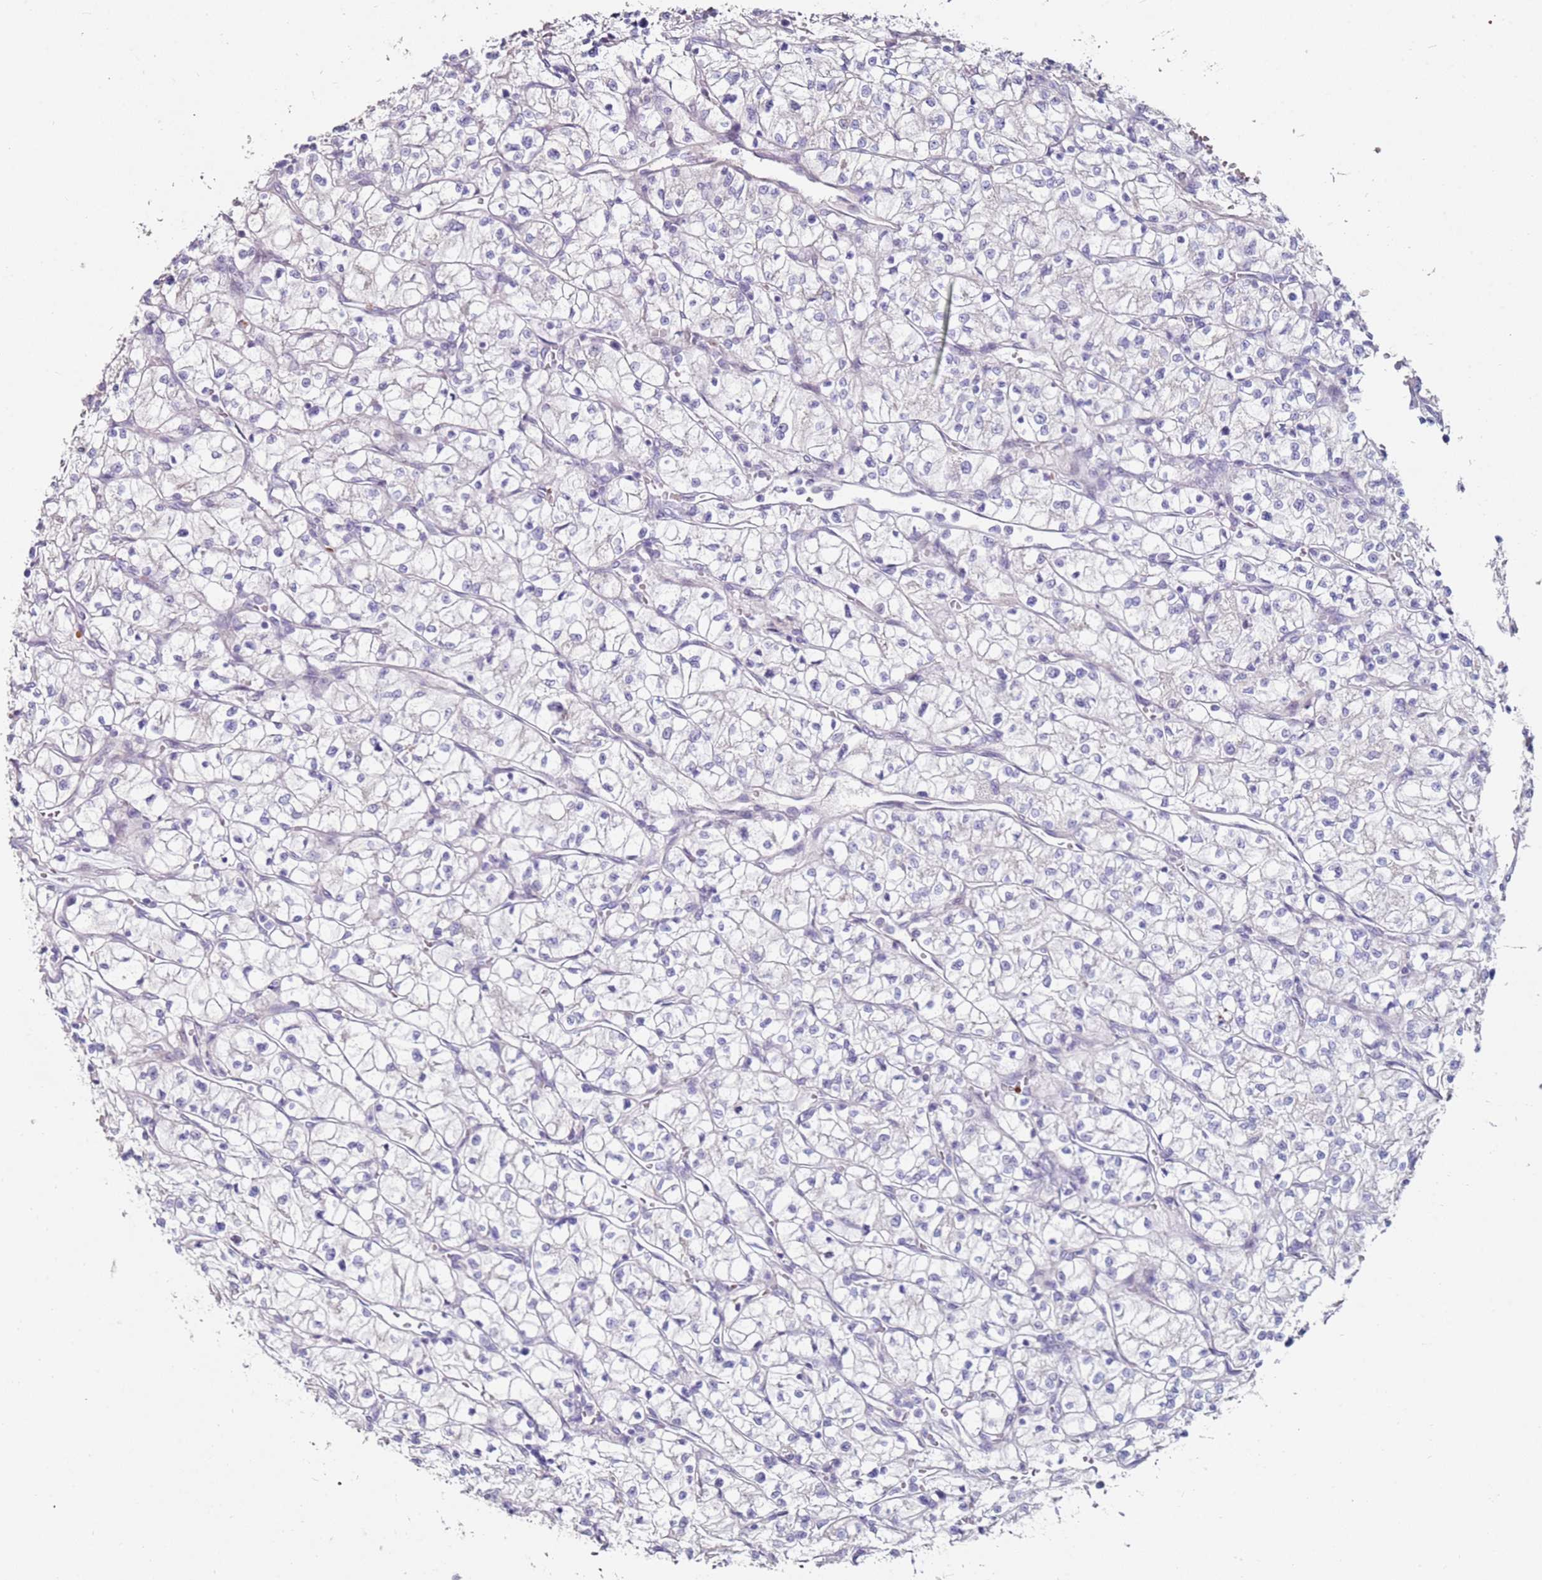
{"staining": {"intensity": "negative", "quantity": "none", "location": "none"}, "tissue": "renal cancer", "cell_type": "Tumor cells", "image_type": "cancer", "snomed": [{"axis": "morphology", "description": "Adenocarcinoma, NOS"}, {"axis": "topography", "description": "Kidney"}], "caption": "DAB immunohistochemical staining of renal cancer (adenocarcinoma) exhibits no significant staining in tumor cells.", "gene": "RARS2", "patient": {"sex": "female", "age": 64}}